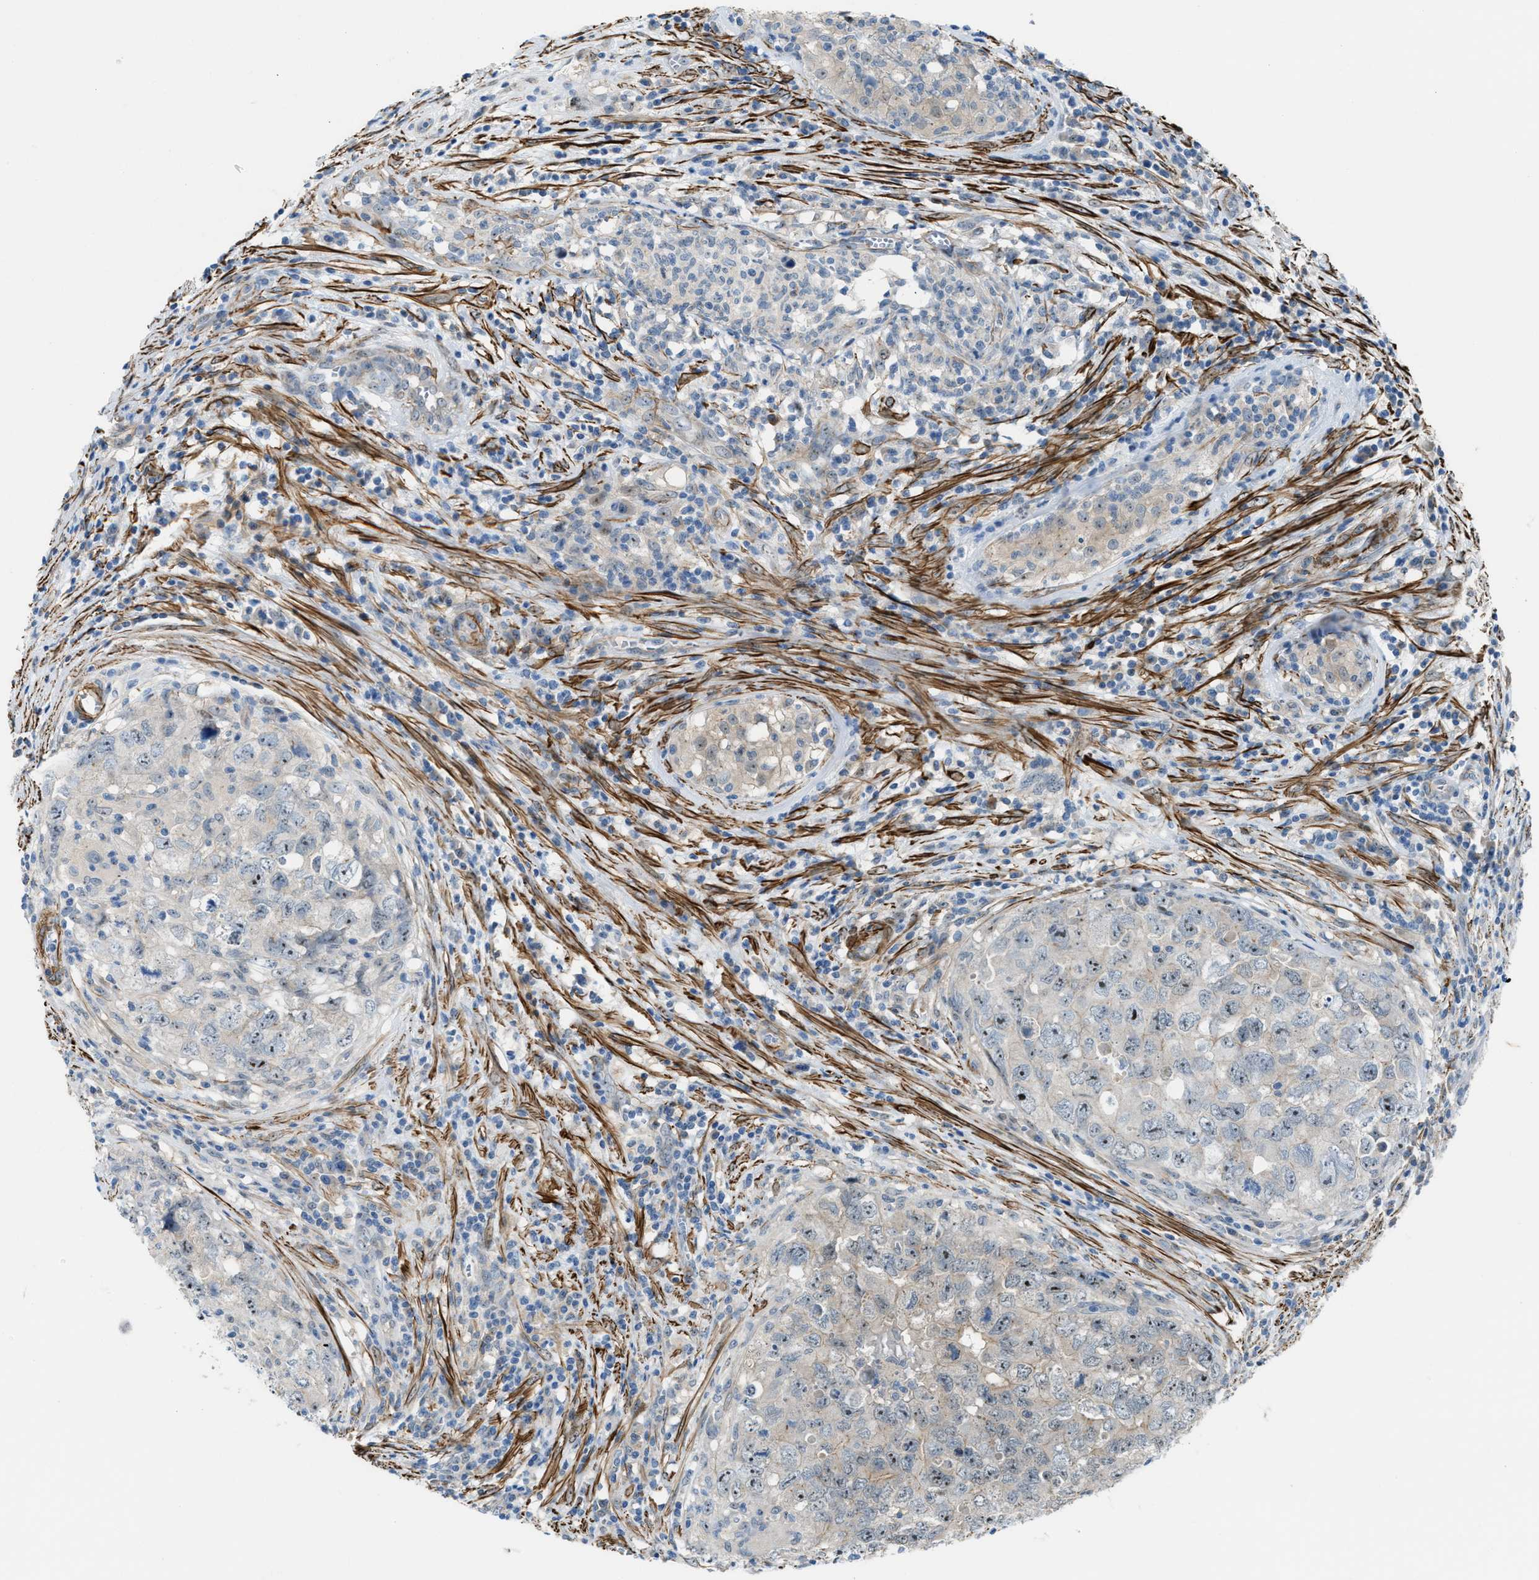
{"staining": {"intensity": "moderate", "quantity": ">75%", "location": "nuclear"}, "tissue": "testis cancer", "cell_type": "Tumor cells", "image_type": "cancer", "snomed": [{"axis": "morphology", "description": "Seminoma, NOS"}, {"axis": "morphology", "description": "Carcinoma, Embryonal, NOS"}, {"axis": "topography", "description": "Testis"}], "caption": "Immunohistochemistry (IHC) of testis seminoma reveals medium levels of moderate nuclear expression in about >75% of tumor cells.", "gene": "NQO2", "patient": {"sex": "male", "age": 43}}